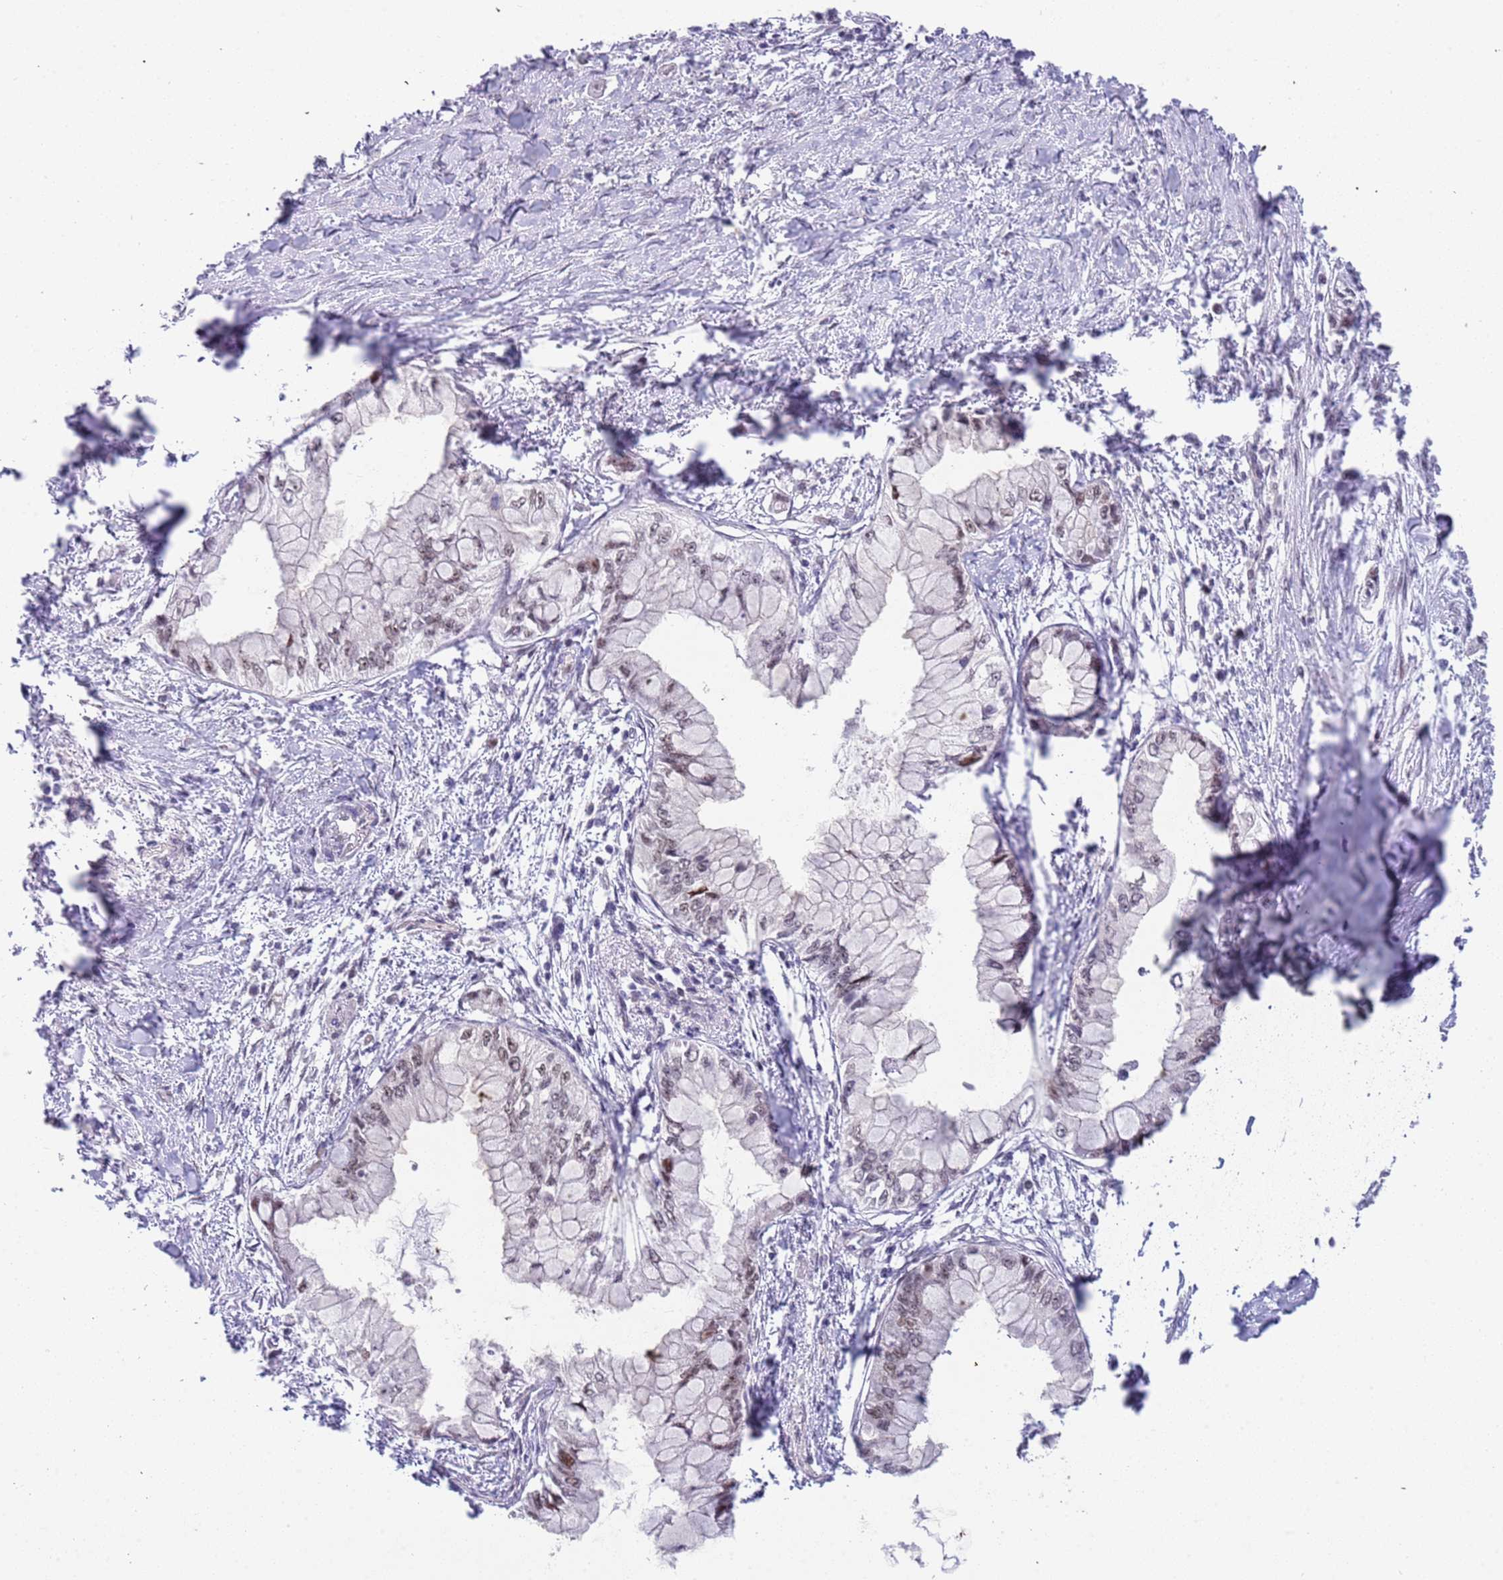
{"staining": {"intensity": "weak", "quantity": "<25%", "location": "nuclear"}, "tissue": "pancreatic cancer", "cell_type": "Tumor cells", "image_type": "cancer", "snomed": [{"axis": "morphology", "description": "Adenocarcinoma, NOS"}, {"axis": "topography", "description": "Pancreas"}], "caption": "Human pancreatic cancer (adenocarcinoma) stained for a protein using IHC displays no positivity in tumor cells.", "gene": "LRMDA", "patient": {"sex": "male", "age": 48}}